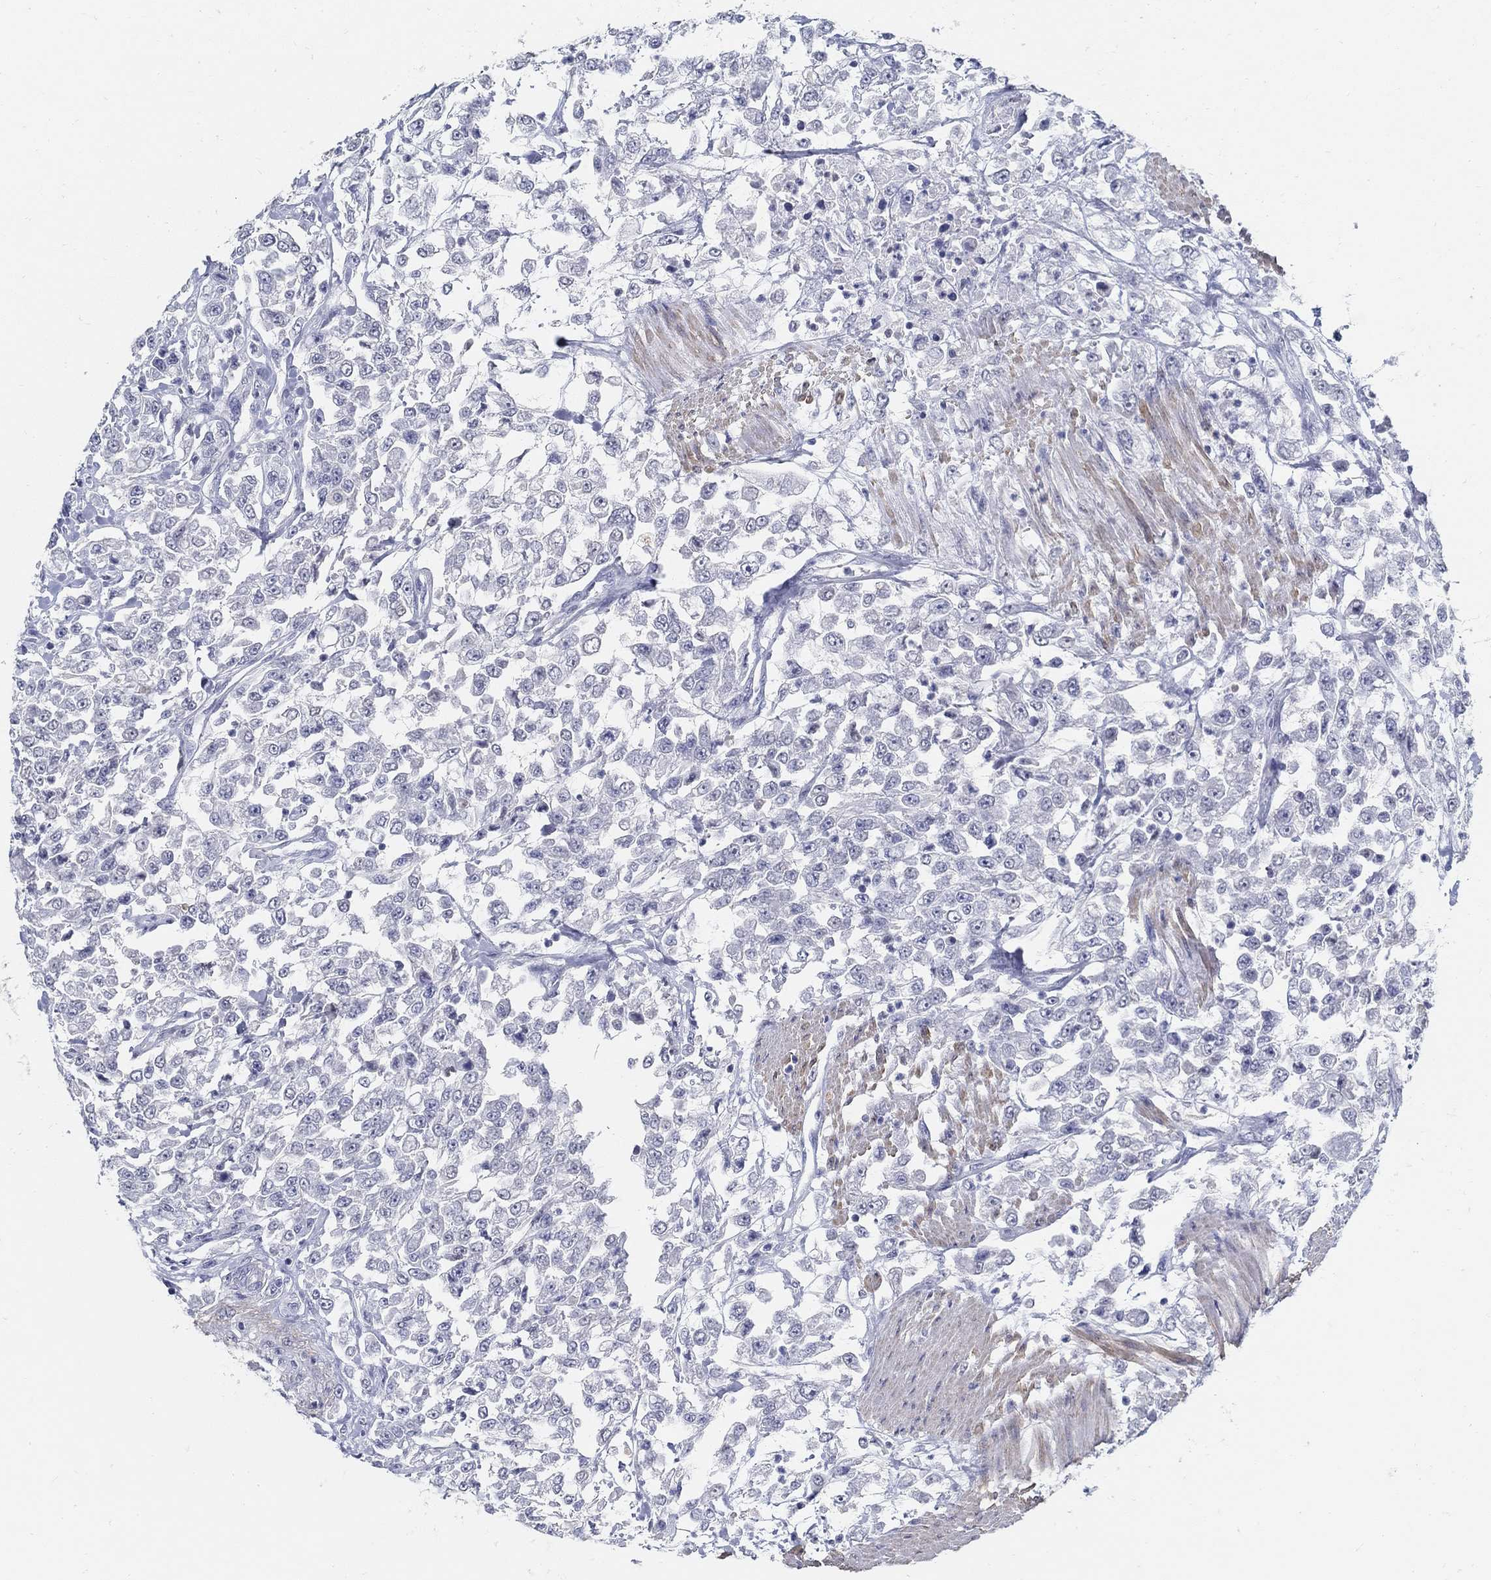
{"staining": {"intensity": "negative", "quantity": "none", "location": "none"}, "tissue": "urothelial cancer", "cell_type": "Tumor cells", "image_type": "cancer", "snomed": [{"axis": "morphology", "description": "Urothelial carcinoma, High grade"}, {"axis": "topography", "description": "Urinary bladder"}], "caption": "Immunohistochemistry (IHC) micrograph of human urothelial carcinoma (high-grade) stained for a protein (brown), which demonstrates no staining in tumor cells.", "gene": "USP29", "patient": {"sex": "male", "age": 46}}